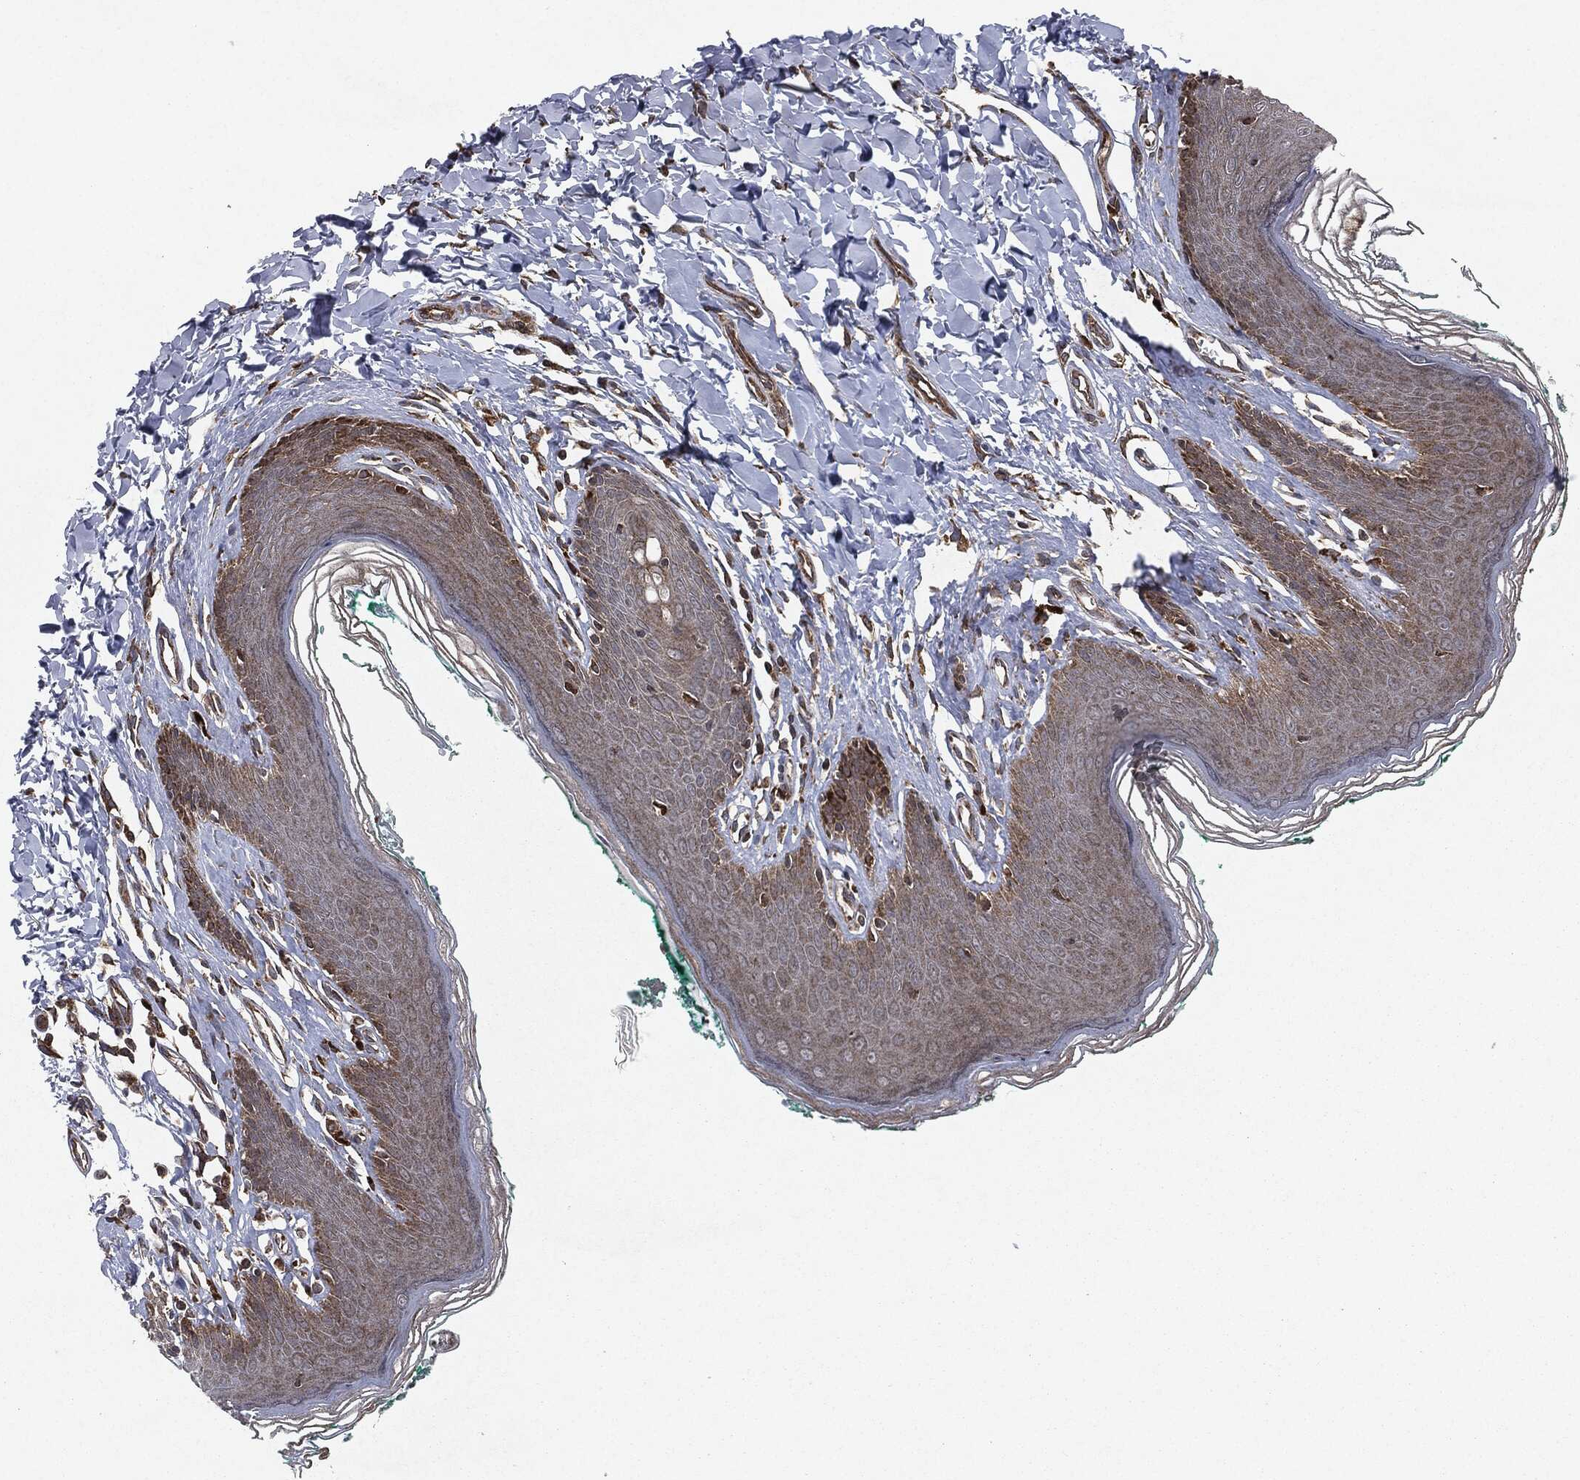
{"staining": {"intensity": "strong", "quantity": "<25%", "location": "cytoplasmic/membranous"}, "tissue": "skin", "cell_type": "Epidermal cells", "image_type": "normal", "snomed": [{"axis": "morphology", "description": "Normal tissue, NOS"}, {"axis": "topography", "description": "Vulva"}], "caption": "An immunohistochemistry (IHC) photomicrograph of normal tissue is shown. Protein staining in brown shows strong cytoplasmic/membranous positivity in skin within epidermal cells. Nuclei are stained in blue.", "gene": "RAF1", "patient": {"sex": "female", "age": 66}}